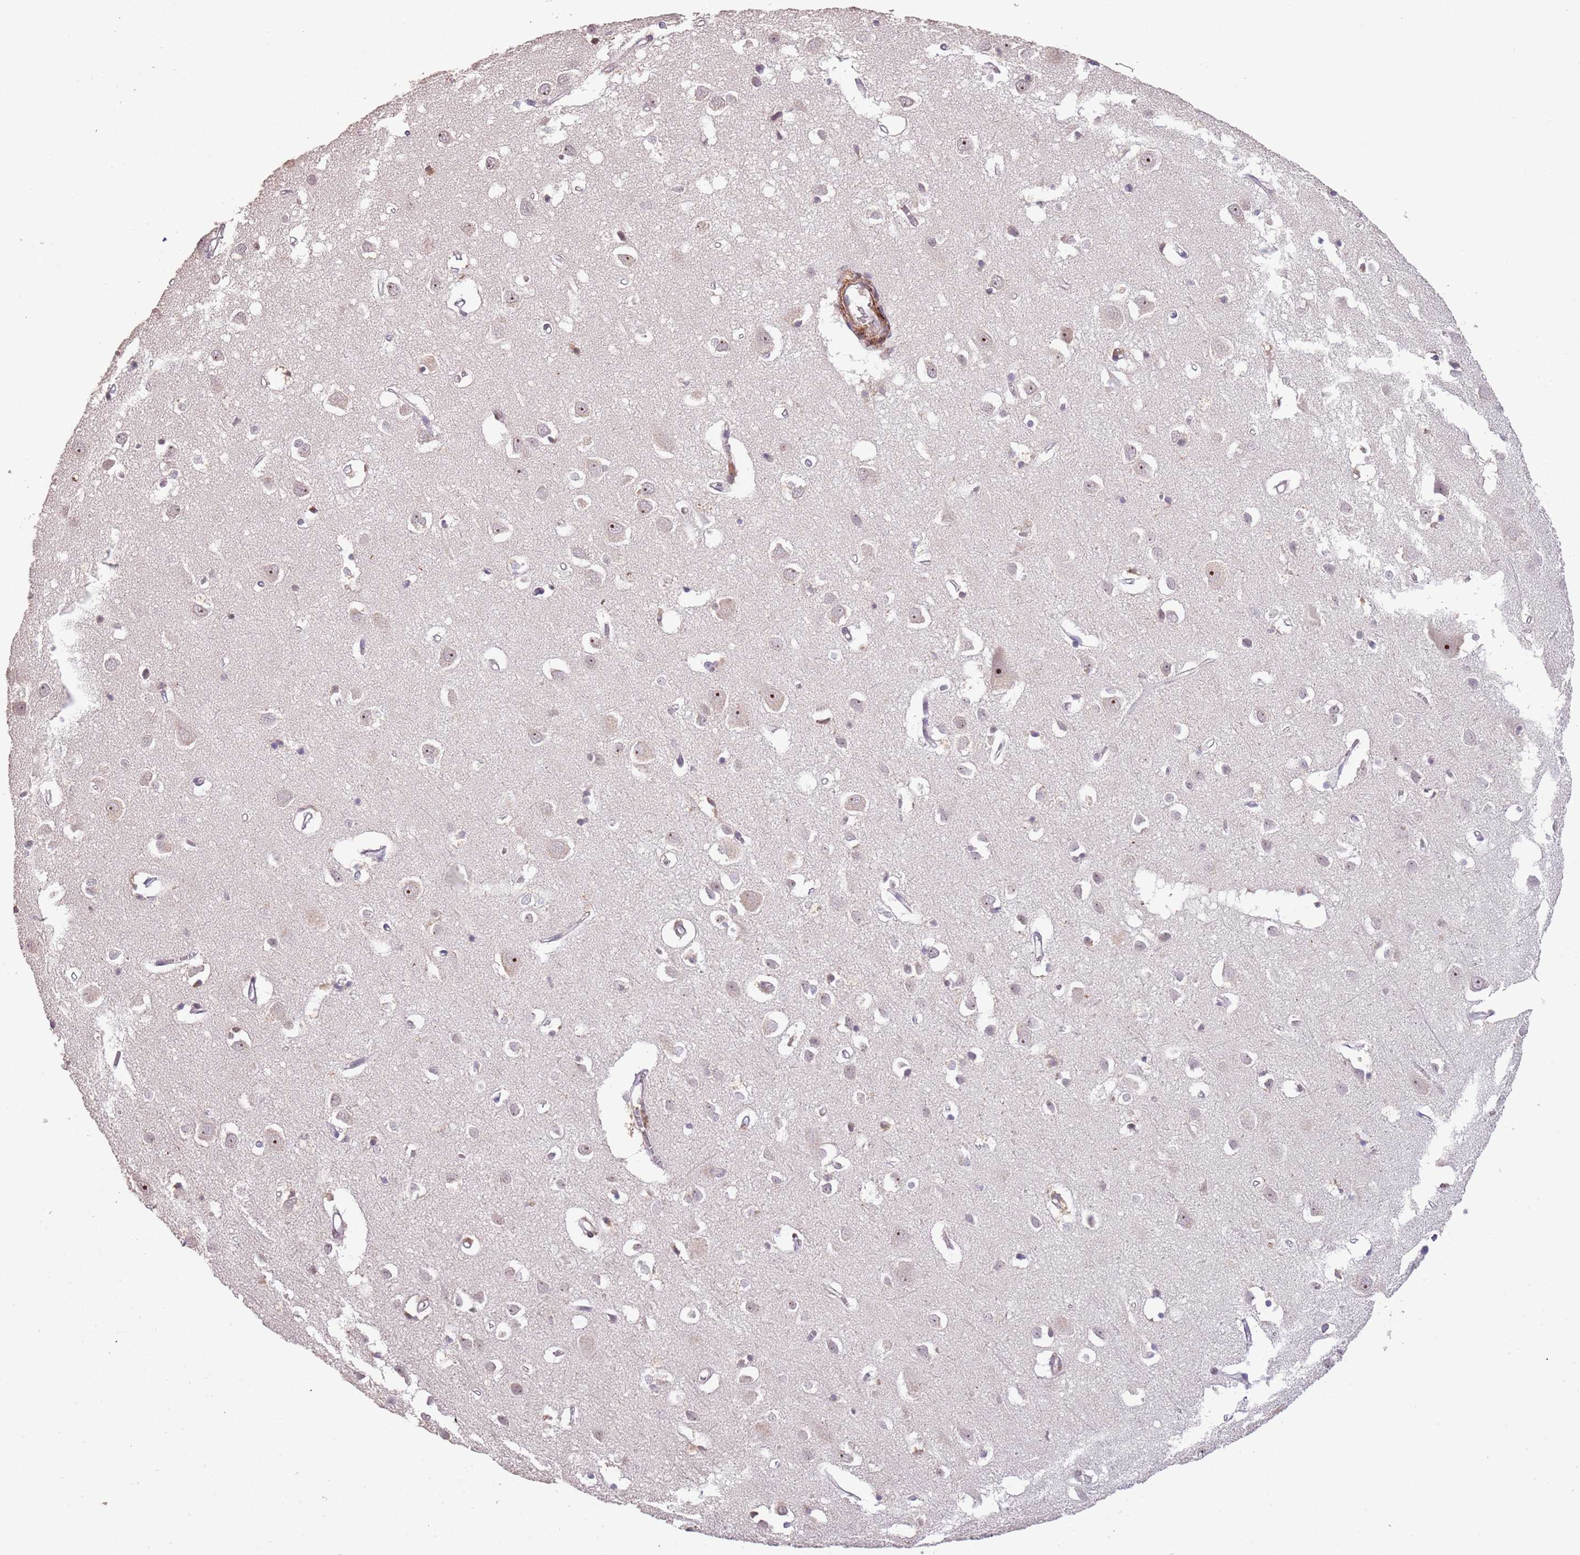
{"staining": {"intensity": "negative", "quantity": "none", "location": "none"}, "tissue": "cerebral cortex", "cell_type": "Endothelial cells", "image_type": "normal", "snomed": [{"axis": "morphology", "description": "Normal tissue, NOS"}, {"axis": "topography", "description": "Cerebral cortex"}], "caption": "IHC of normal cerebral cortex shows no expression in endothelial cells. (DAB (3,3'-diaminobenzidine) immunohistochemistry (IHC) visualized using brightfield microscopy, high magnification).", "gene": "ADTRP", "patient": {"sex": "female", "age": 64}}